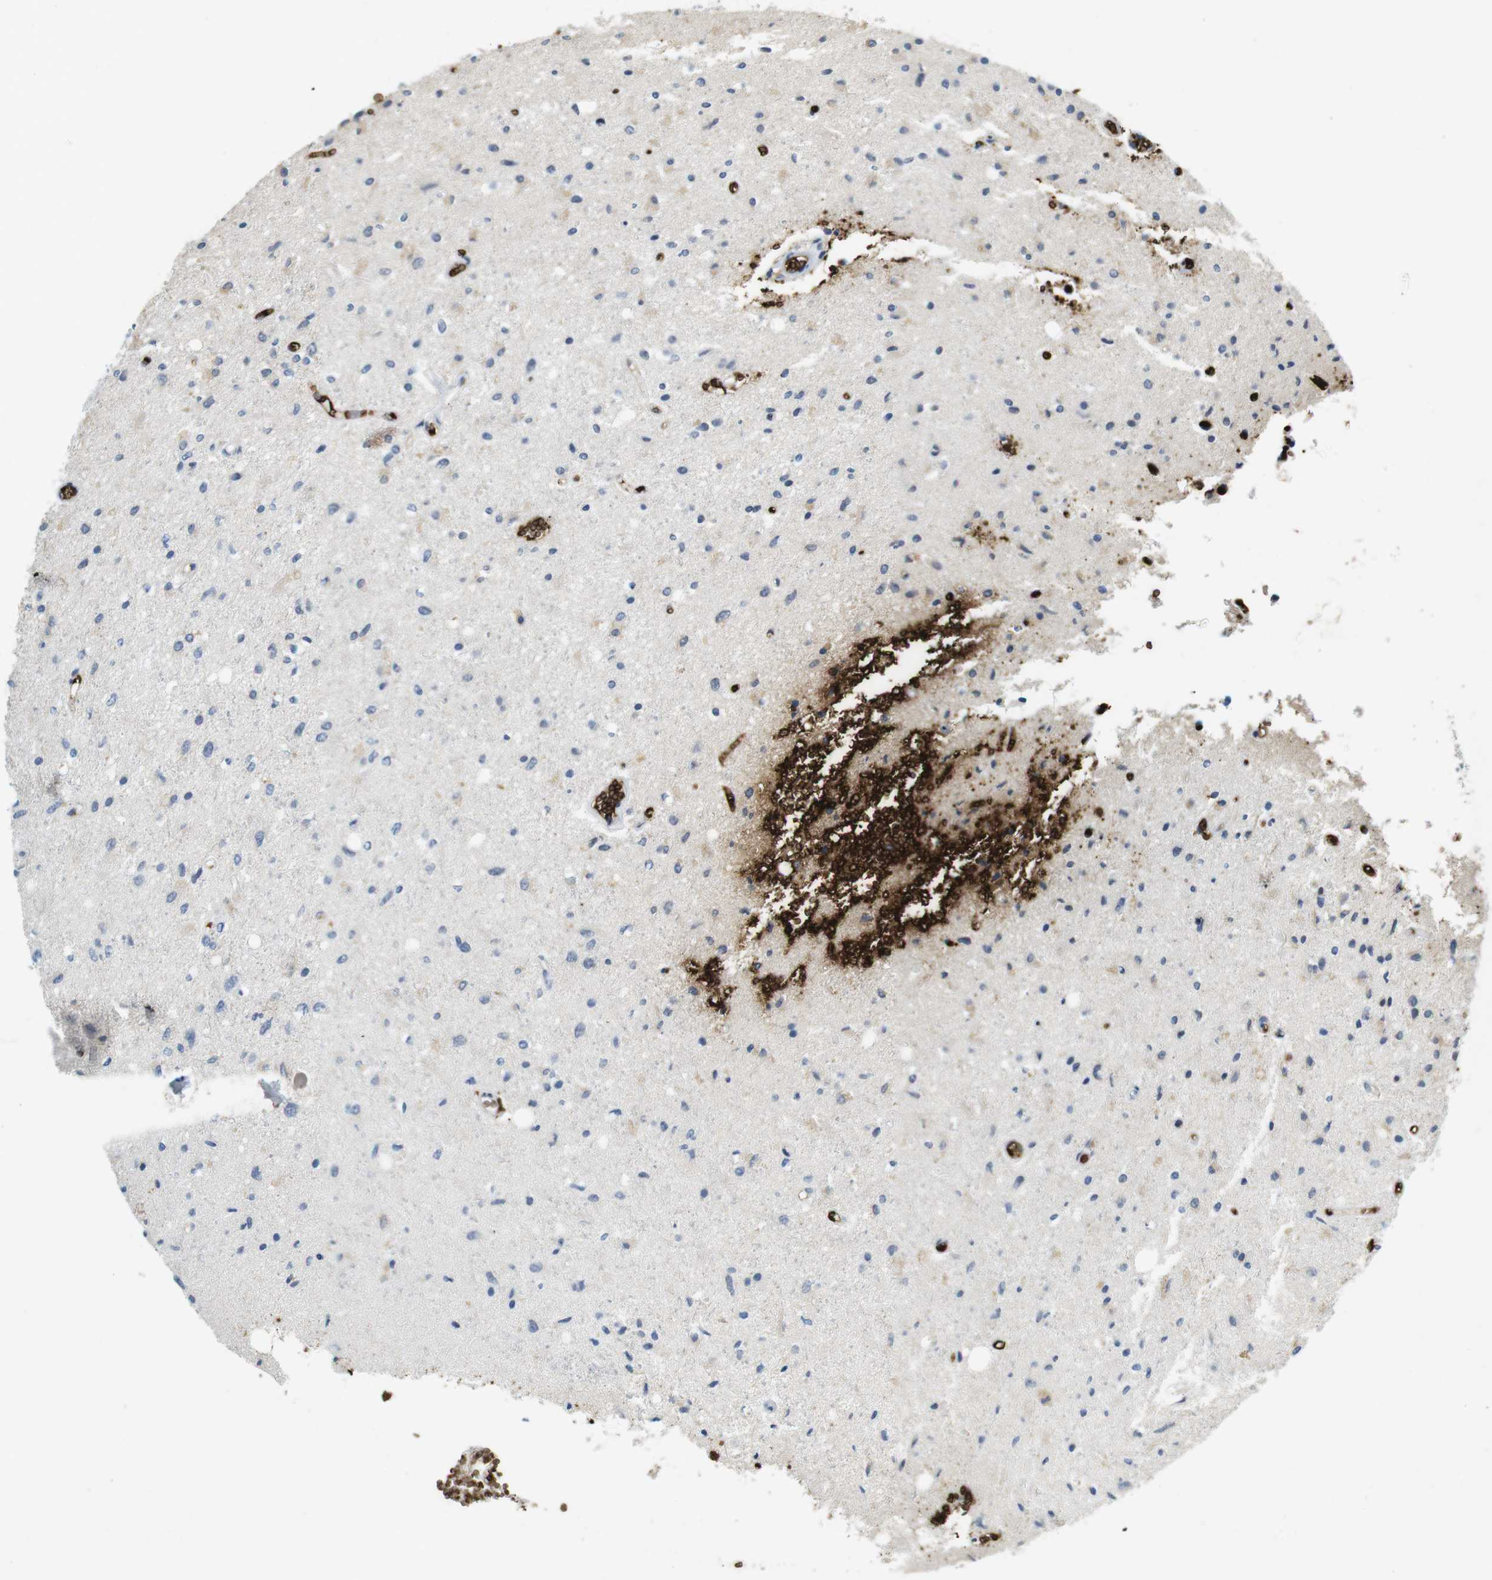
{"staining": {"intensity": "negative", "quantity": "none", "location": "none"}, "tissue": "glioma", "cell_type": "Tumor cells", "image_type": "cancer", "snomed": [{"axis": "morphology", "description": "Glioma, malignant, Low grade"}, {"axis": "topography", "description": "Brain"}], "caption": "Malignant low-grade glioma was stained to show a protein in brown. There is no significant staining in tumor cells. Nuclei are stained in blue.", "gene": "SLC4A1", "patient": {"sex": "male", "age": 77}}